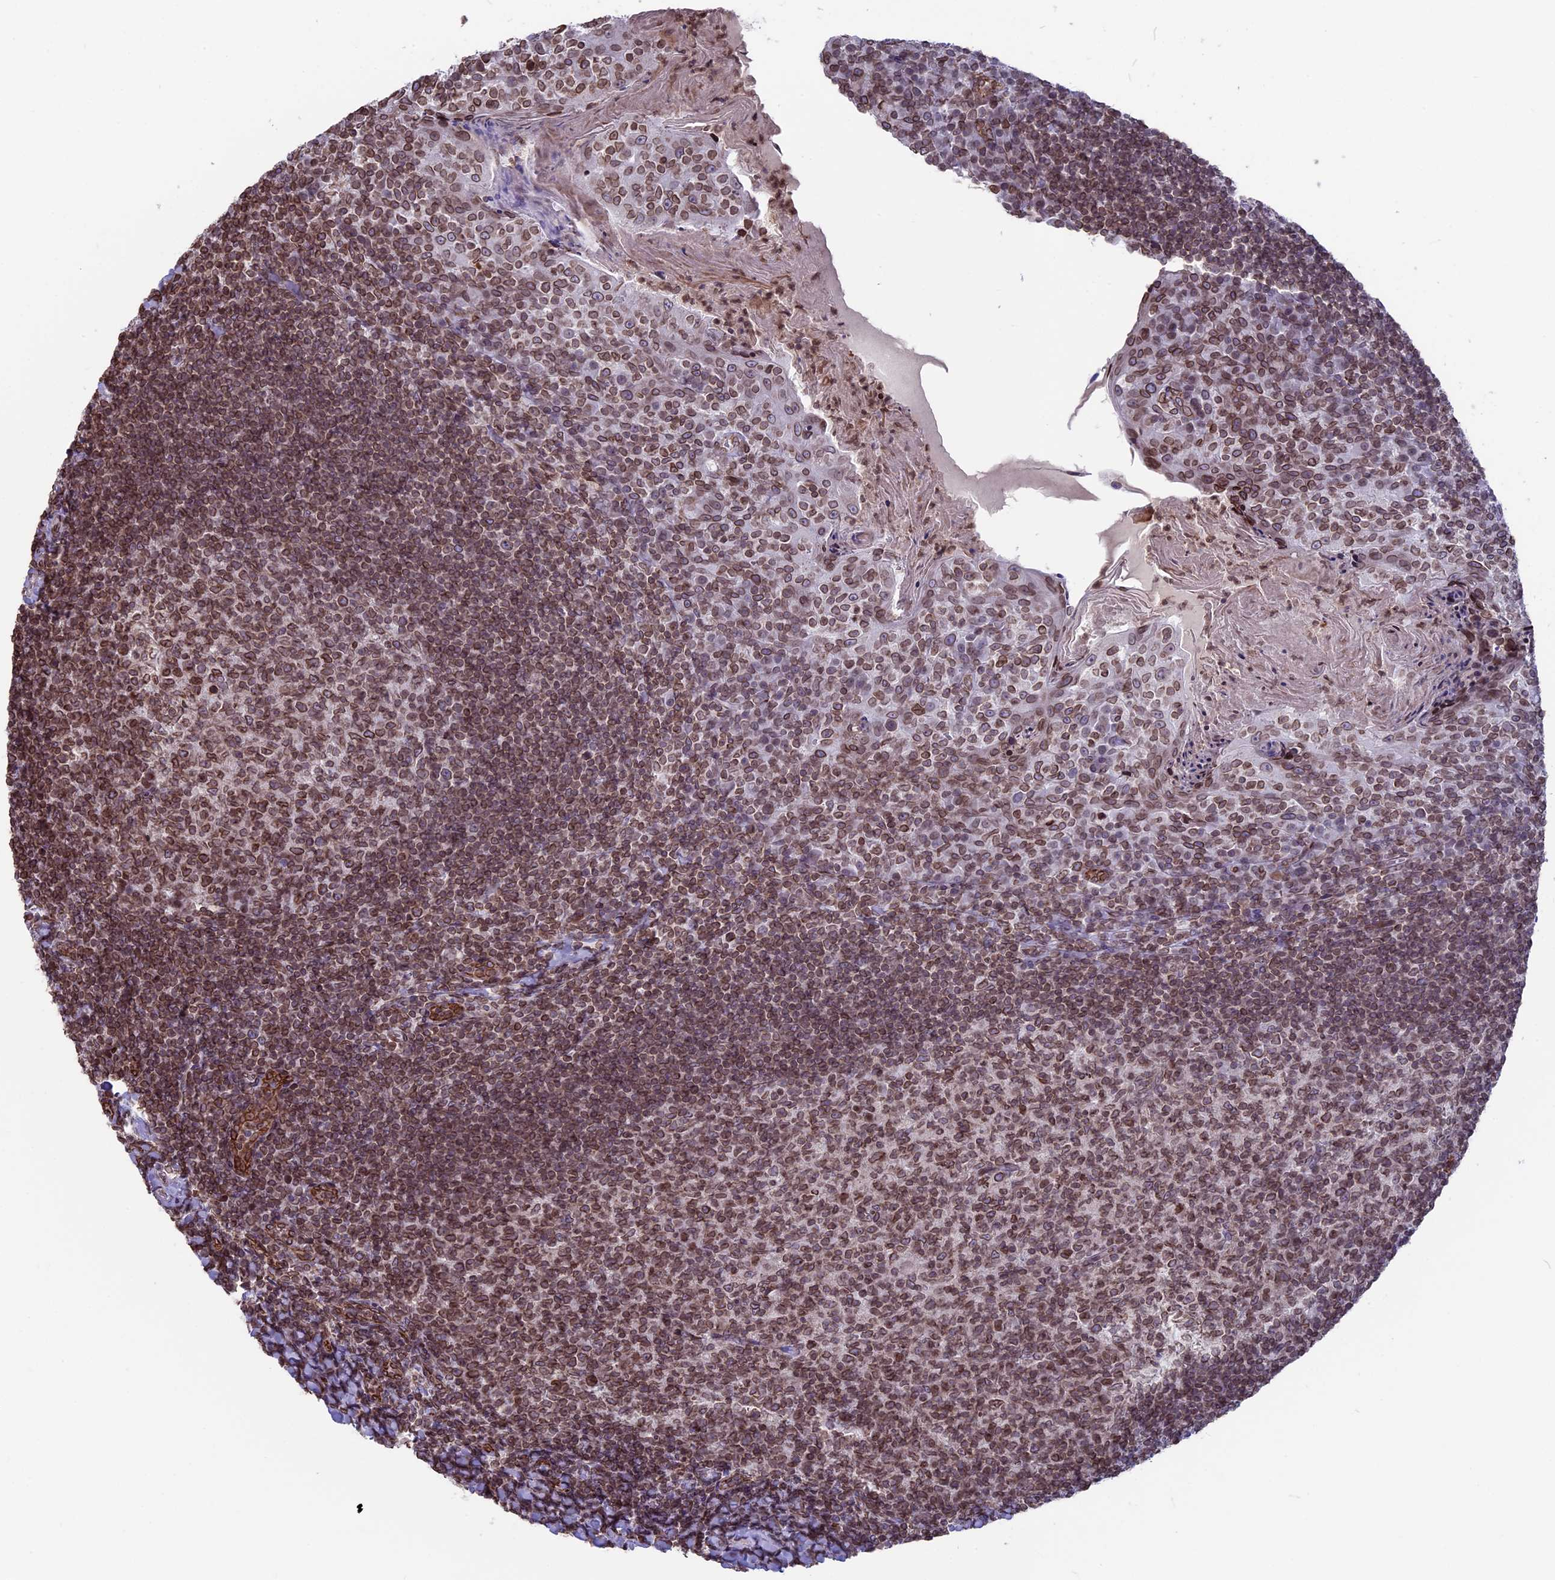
{"staining": {"intensity": "moderate", "quantity": ">75%", "location": "cytoplasmic/membranous,nuclear"}, "tissue": "tonsil", "cell_type": "Germinal center cells", "image_type": "normal", "snomed": [{"axis": "morphology", "description": "Normal tissue, NOS"}, {"axis": "topography", "description": "Tonsil"}], "caption": "About >75% of germinal center cells in benign tonsil display moderate cytoplasmic/membranous,nuclear protein expression as visualized by brown immunohistochemical staining.", "gene": "PTCHD4", "patient": {"sex": "female", "age": 10}}